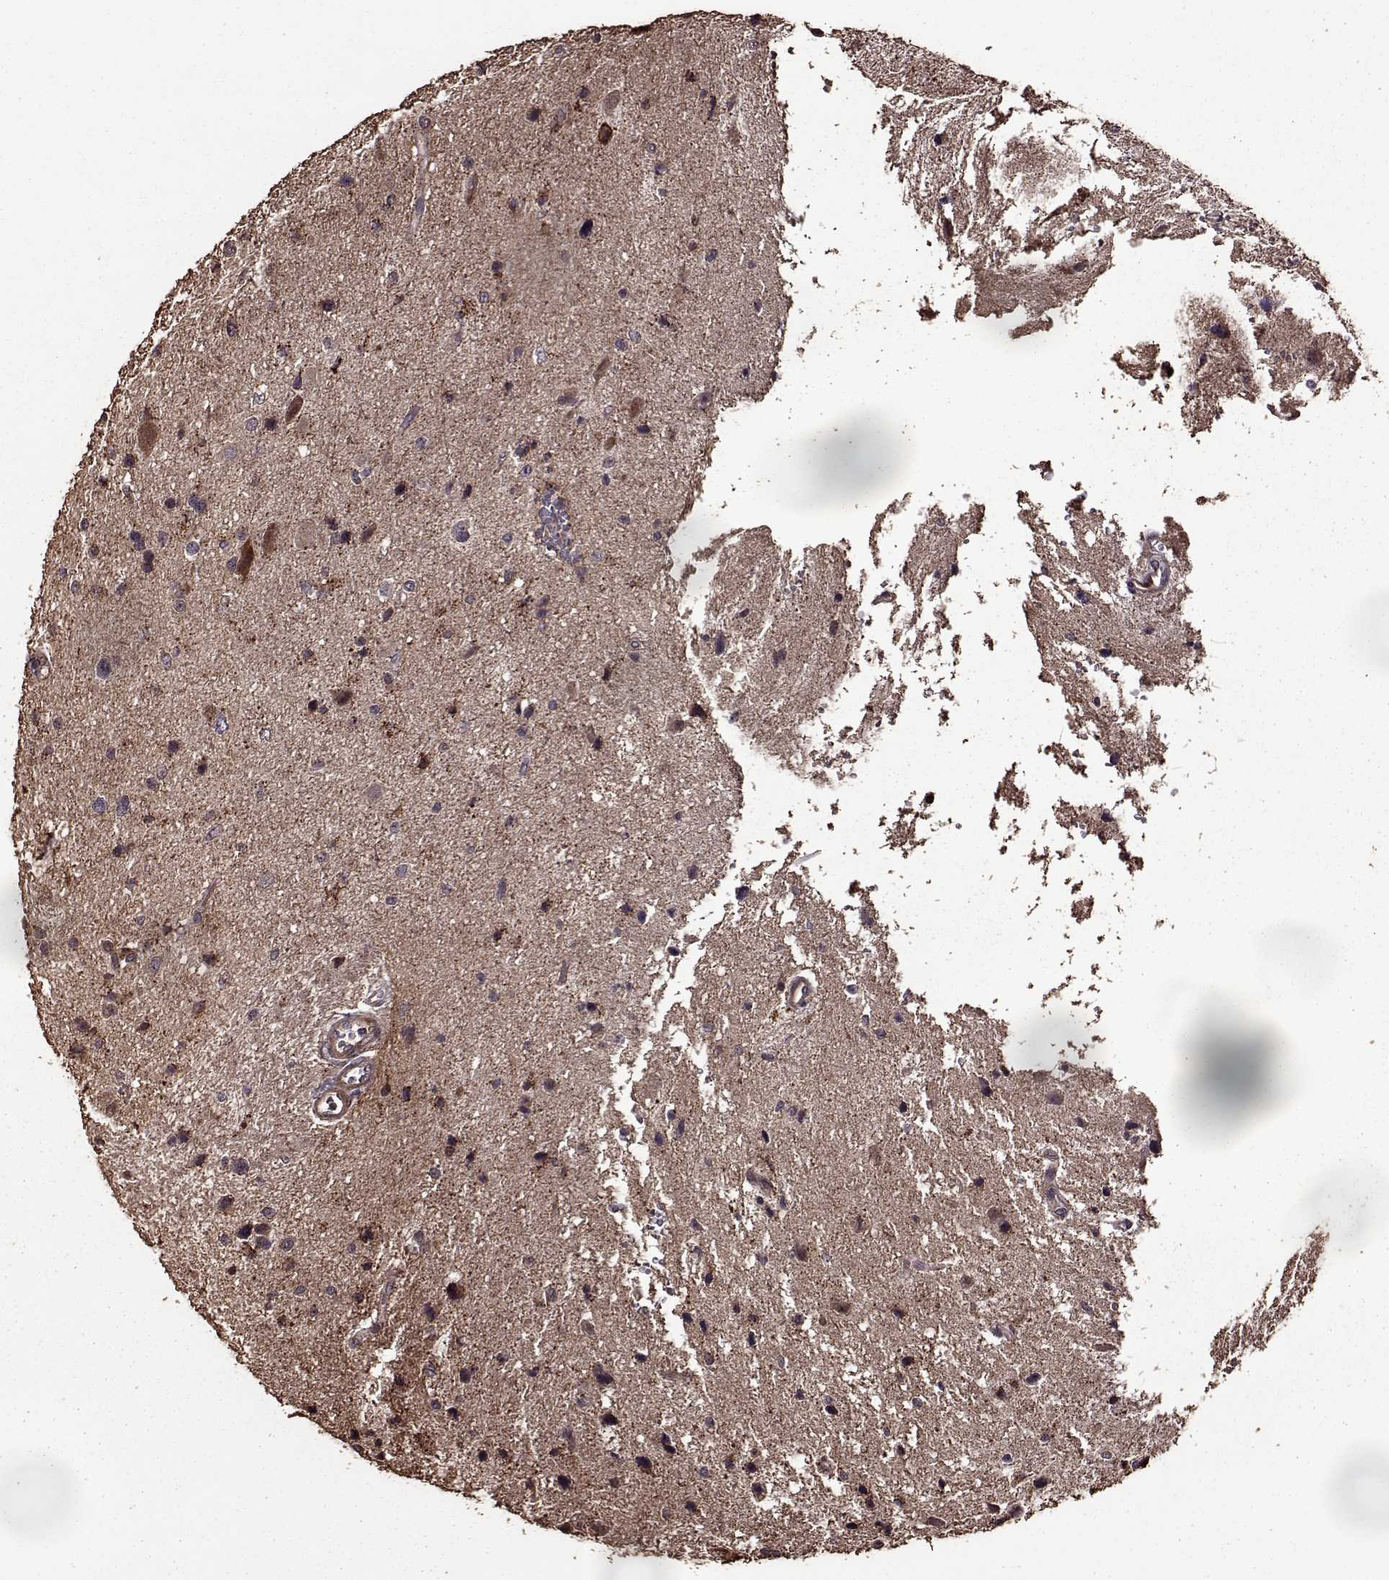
{"staining": {"intensity": "moderate", "quantity": "25%-75%", "location": "cytoplasmic/membranous"}, "tissue": "glioma", "cell_type": "Tumor cells", "image_type": "cancer", "snomed": [{"axis": "morphology", "description": "Glioma, malignant, Low grade"}, {"axis": "topography", "description": "Brain"}], "caption": "Malignant glioma (low-grade) was stained to show a protein in brown. There is medium levels of moderate cytoplasmic/membranous expression in approximately 25%-75% of tumor cells.", "gene": "FBXW11", "patient": {"sex": "female", "age": 32}}